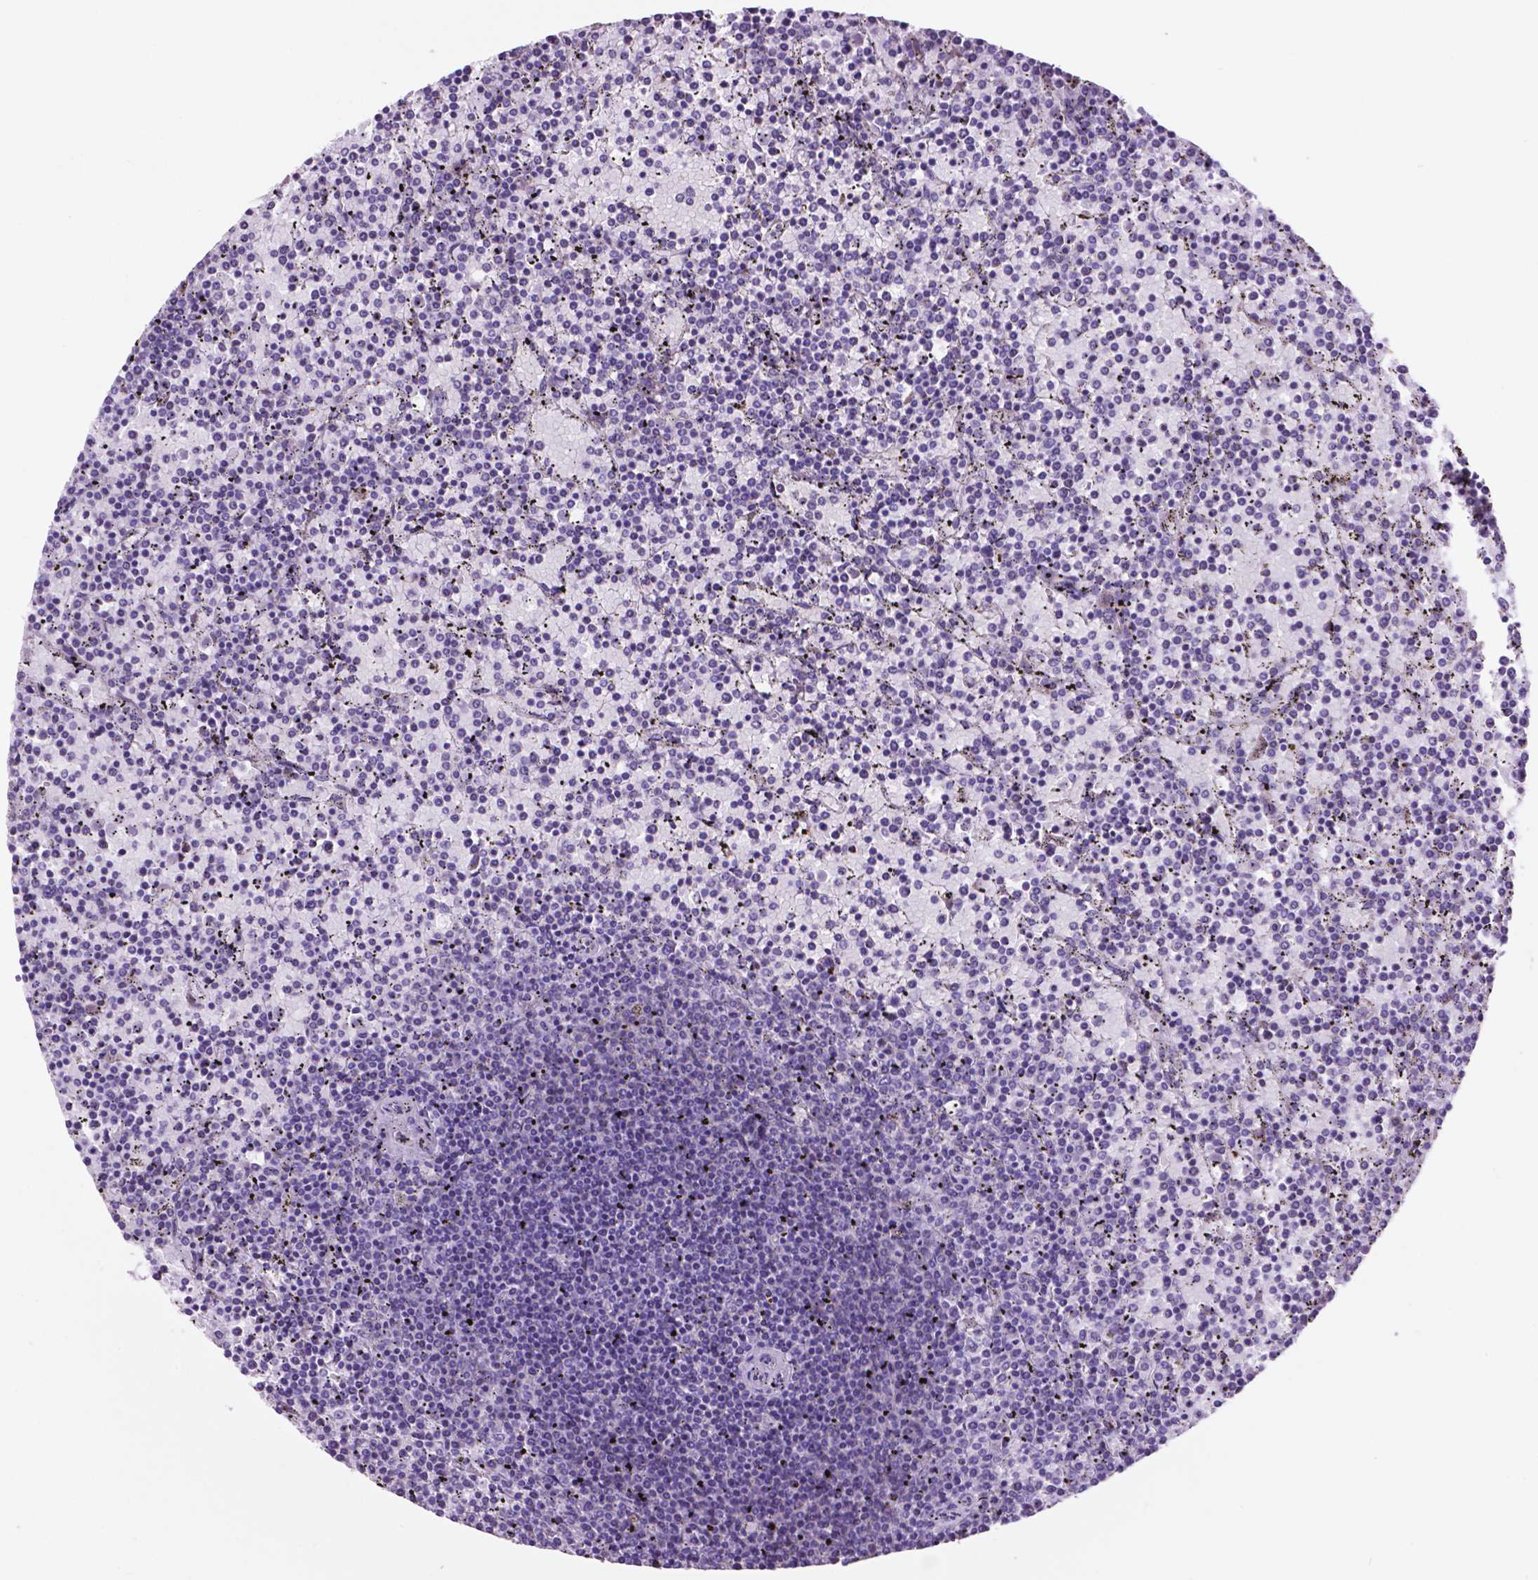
{"staining": {"intensity": "negative", "quantity": "none", "location": "none"}, "tissue": "lymphoma", "cell_type": "Tumor cells", "image_type": "cancer", "snomed": [{"axis": "morphology", "description": "Malignant lymphoma, non-Hodgkin's type, Low grade"}, {"axis": "topography", "description": "Spleen"}], "caption": "Immunohistochemistry (IHC) micrograph of human lymphoma stained for a protein (brown), which demonstrates no expression in tumor cells.", "gene": "TMEM121B", "patient": {"sex": "female", "age": 77}}